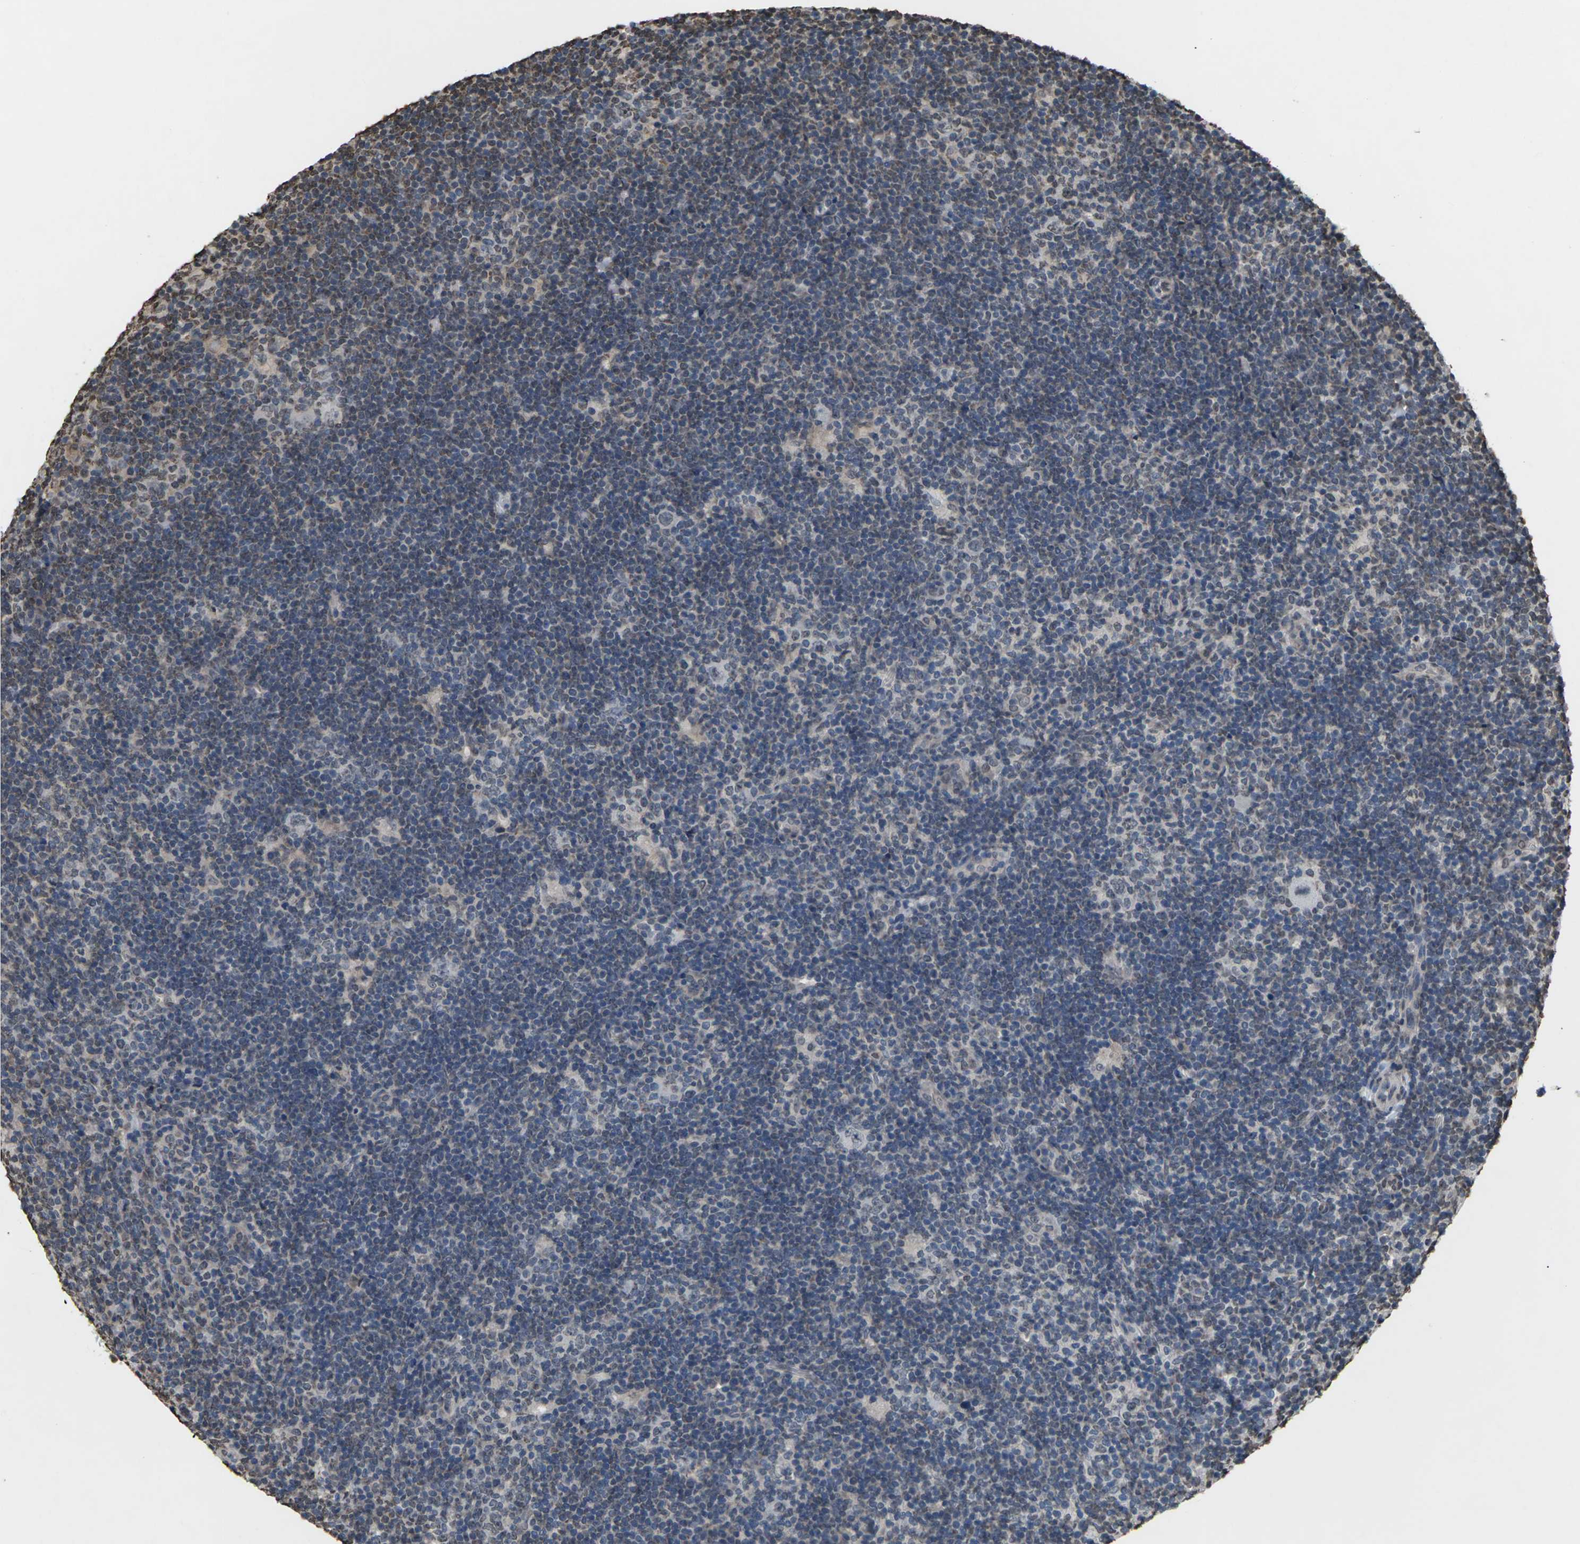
{"staining": {"intensity": "weak", "quantity": "25%-75%", "location": "nuclear"}, "tissue": "lymphoma", "cell_type": "Tumor cells", "image_type": "cancer", "snomed": [{"axis": "morphology", "description": "Hodgkin's disease, NOS"}, {"axis": "topography", "description": "Lymph node"}], "caption": "A micrograph showing weak nuclear positivity in about 25%-75% of tumor cells in lymphoma, as visualized by brown immunohistochemical staining.", "gene": "EMSY", "patient": {"sex": "female", "age": 57}}